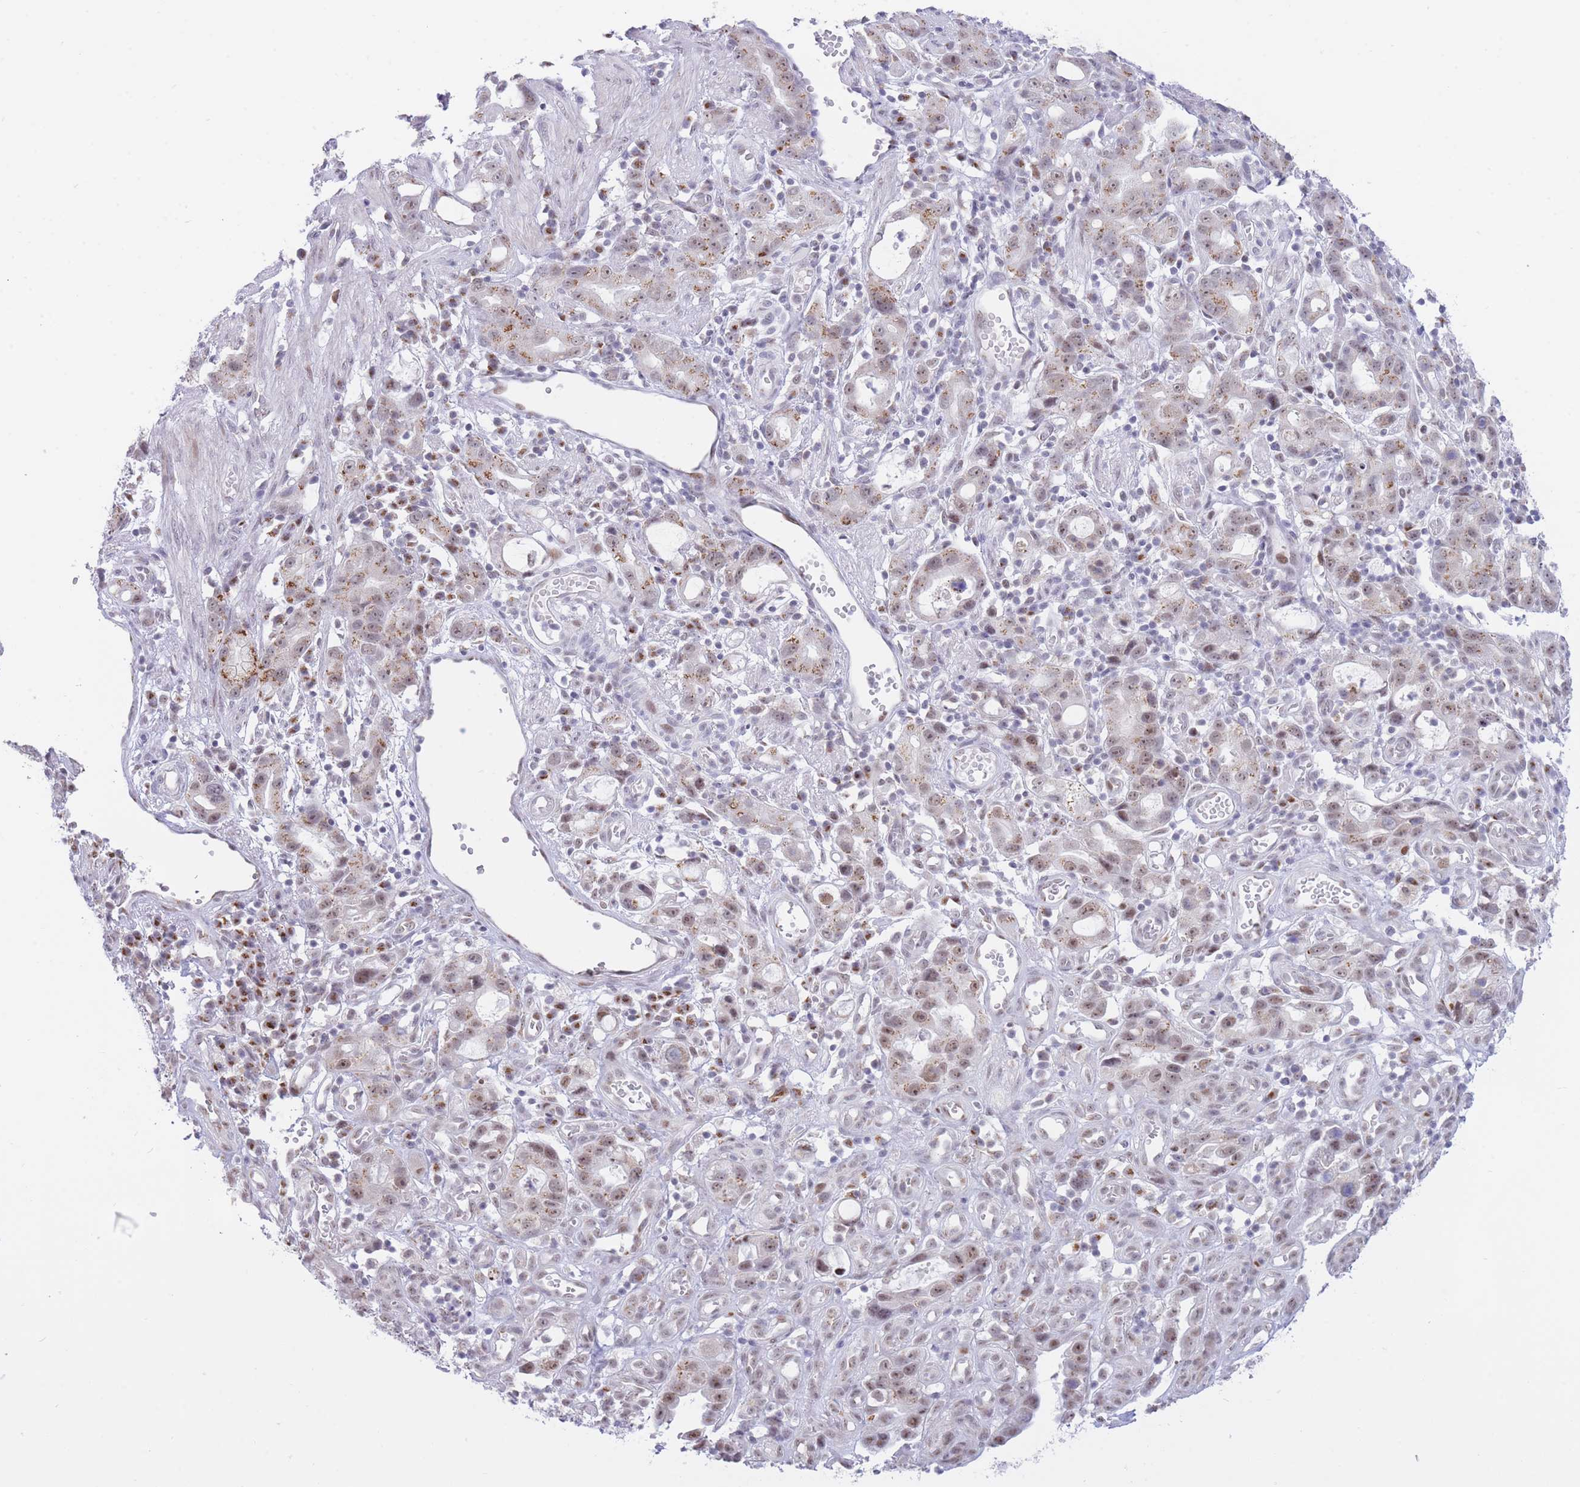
{"staining": {"intensity": "moderate", "quantity": "25%-75%", "location": "cytoplasmic/membranous,nuclear"}, "tissue": "stomach cancer", "cell_type": "Tumor cells", "image_type": "cancer", "snomed": [{"axis": "morphology", "description": "Adenocarcinoma, NOS"}, {"axis": "topography", "description": "Stomach"}], "caption": "Immunohistochemical staining of human stomach adenocarcinoma displays medium levels of moderate cytoplasmic/membranous and nuclear positivity in approximately 25%-75% of tumor cells. Using DAB (brown) and hematoxylin (blue) stains, captured at high magnification using brightfield microscopy.", "gene": "INO80C", "patient": {"sex": "male", "age": 55}}